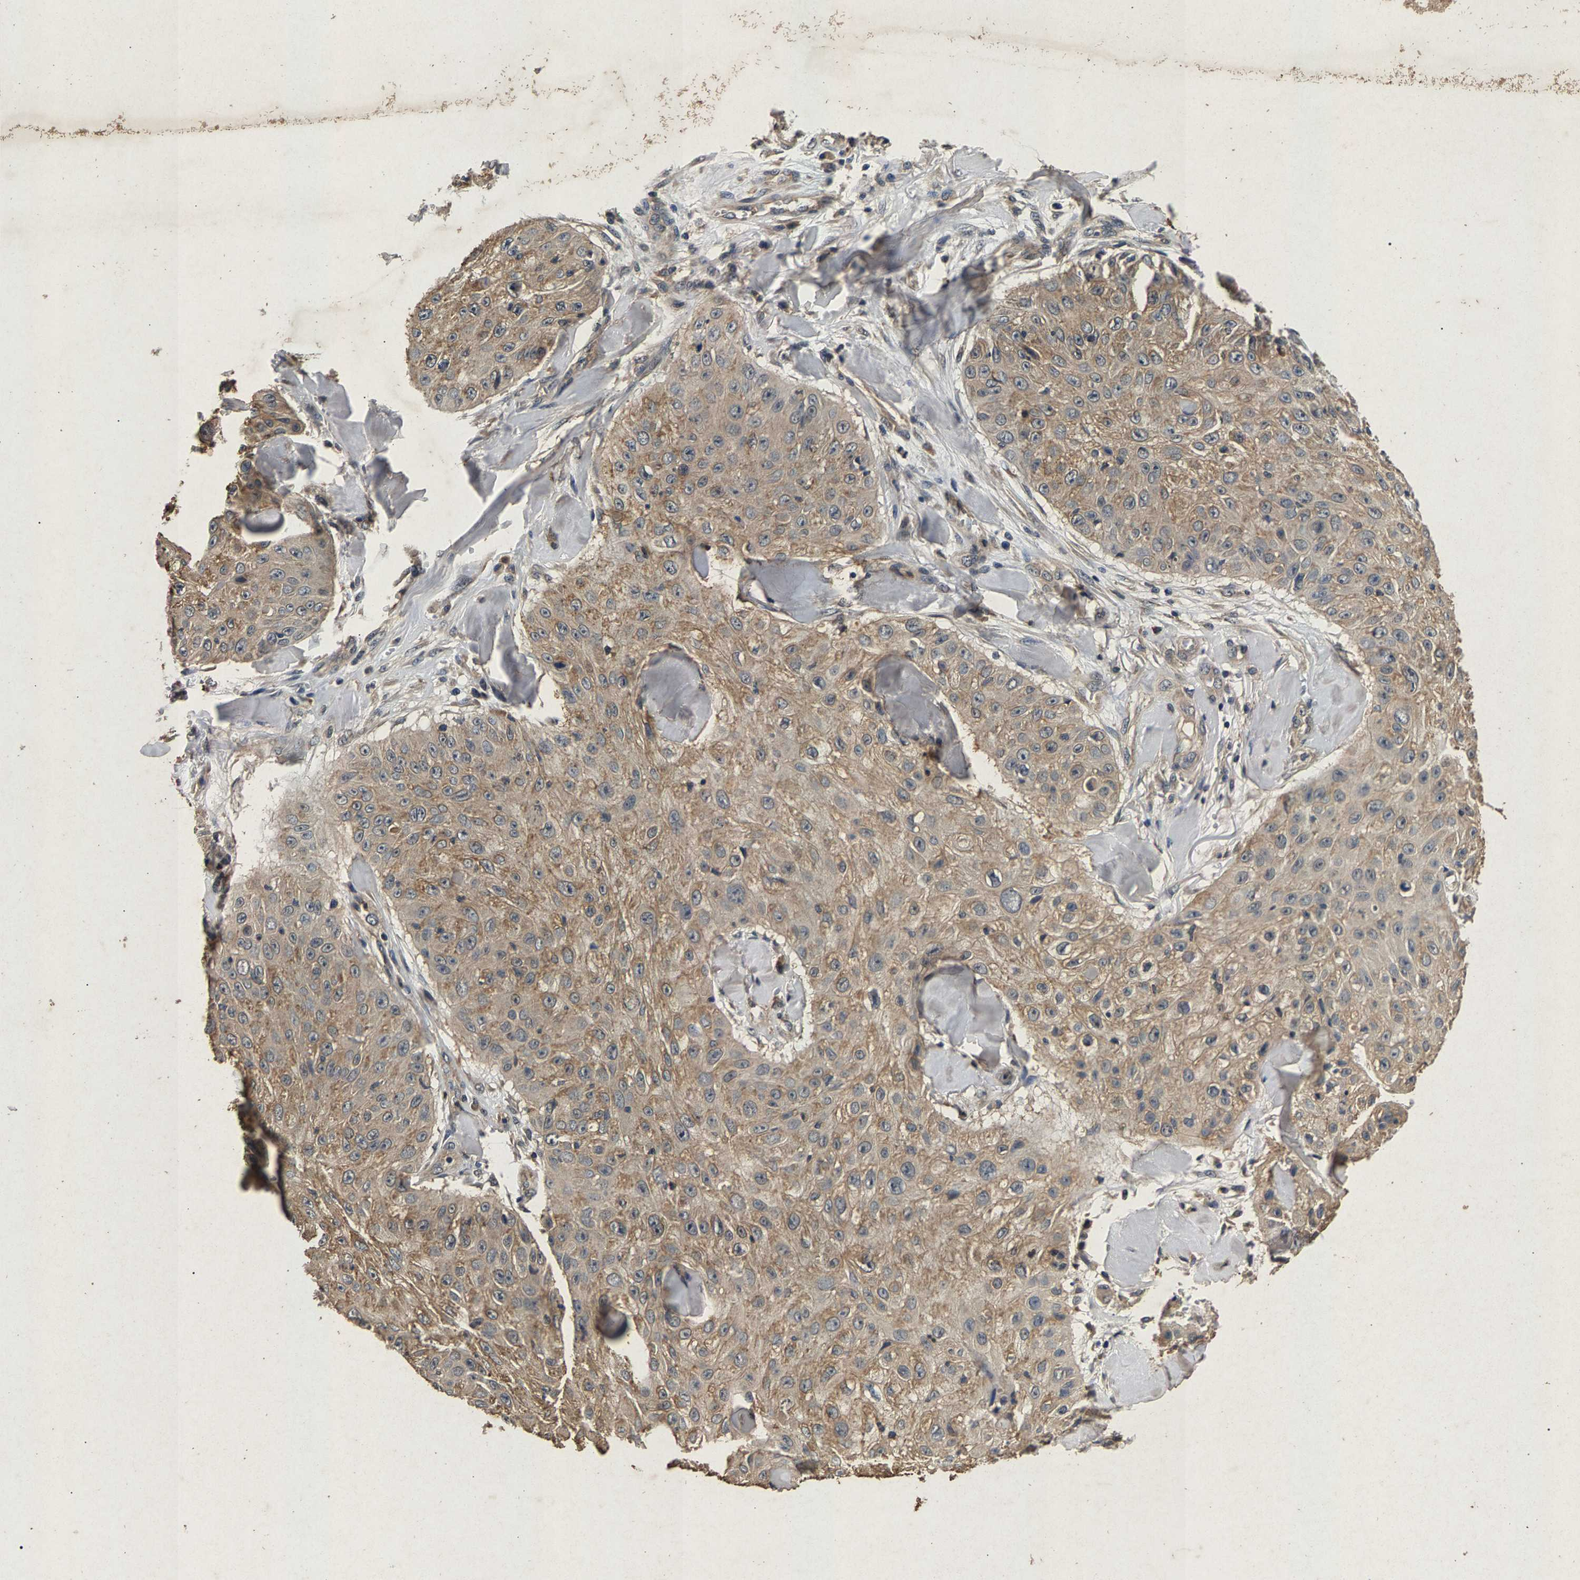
{"staining": {"intensity": "weak", "quantity": ">75%", "location": "cytoplasmic/membranous"}, "tissue": "skin cancer", "cell_type": "Tumor cells", "image_type": "cancer", "snomed": [{"axis": "morphology", "description": "Squamous cell carcinoma, NOS"}, {"axis": "topography", "description": "Skin"}], "caption": "High-power microscopy captured an immunohistochemistry (IHC) micrograph of skin cancer, revealing weak cytoplasmic/membranous positivity in about >75% of tumor cells.", "gene": "PPP1CC", "patient": {"sex": "male", "age": 86}}